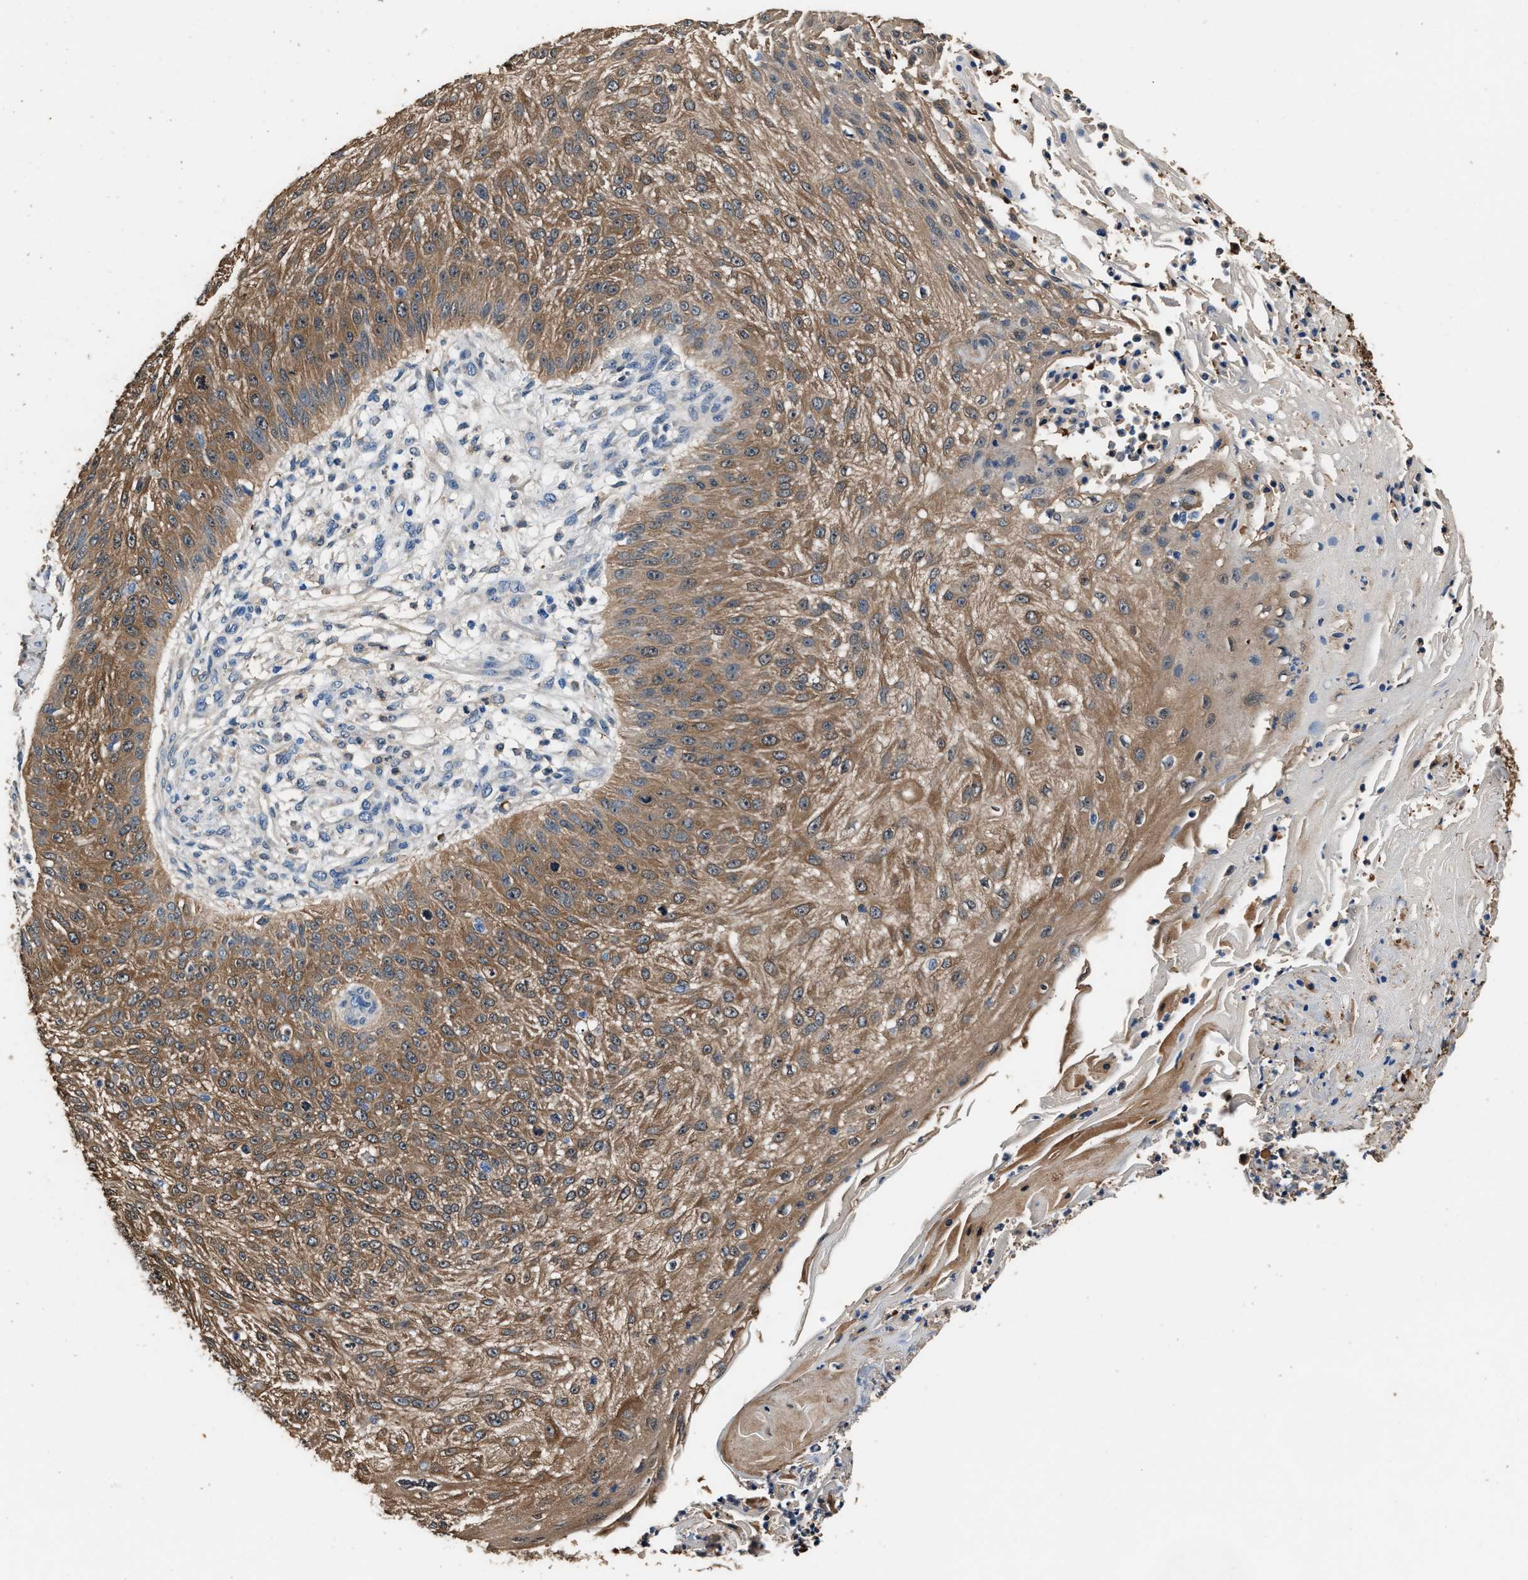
{"staining": {"intensity": "moderate", "quantity": ">75%", "location": "cytoplasmic/membranous"}, "tissue": "skin cancer", "cell_type": "Tumor cells", "image_type": "cancer", "snomed": [{"axis": "morphology", "description": "Squamous cell carcinoma, NOS"}, {"axis": "topography", "description": "Skin"}], "caption": "Protein analysis of skin cancer (squamous cell carcinoma) tissue shows moderate cytoplasmic/membranous expression in approximately >75% of tumor cells.", "gene": "GSTP1", "patient": {"sex": "female", "age": 80}}